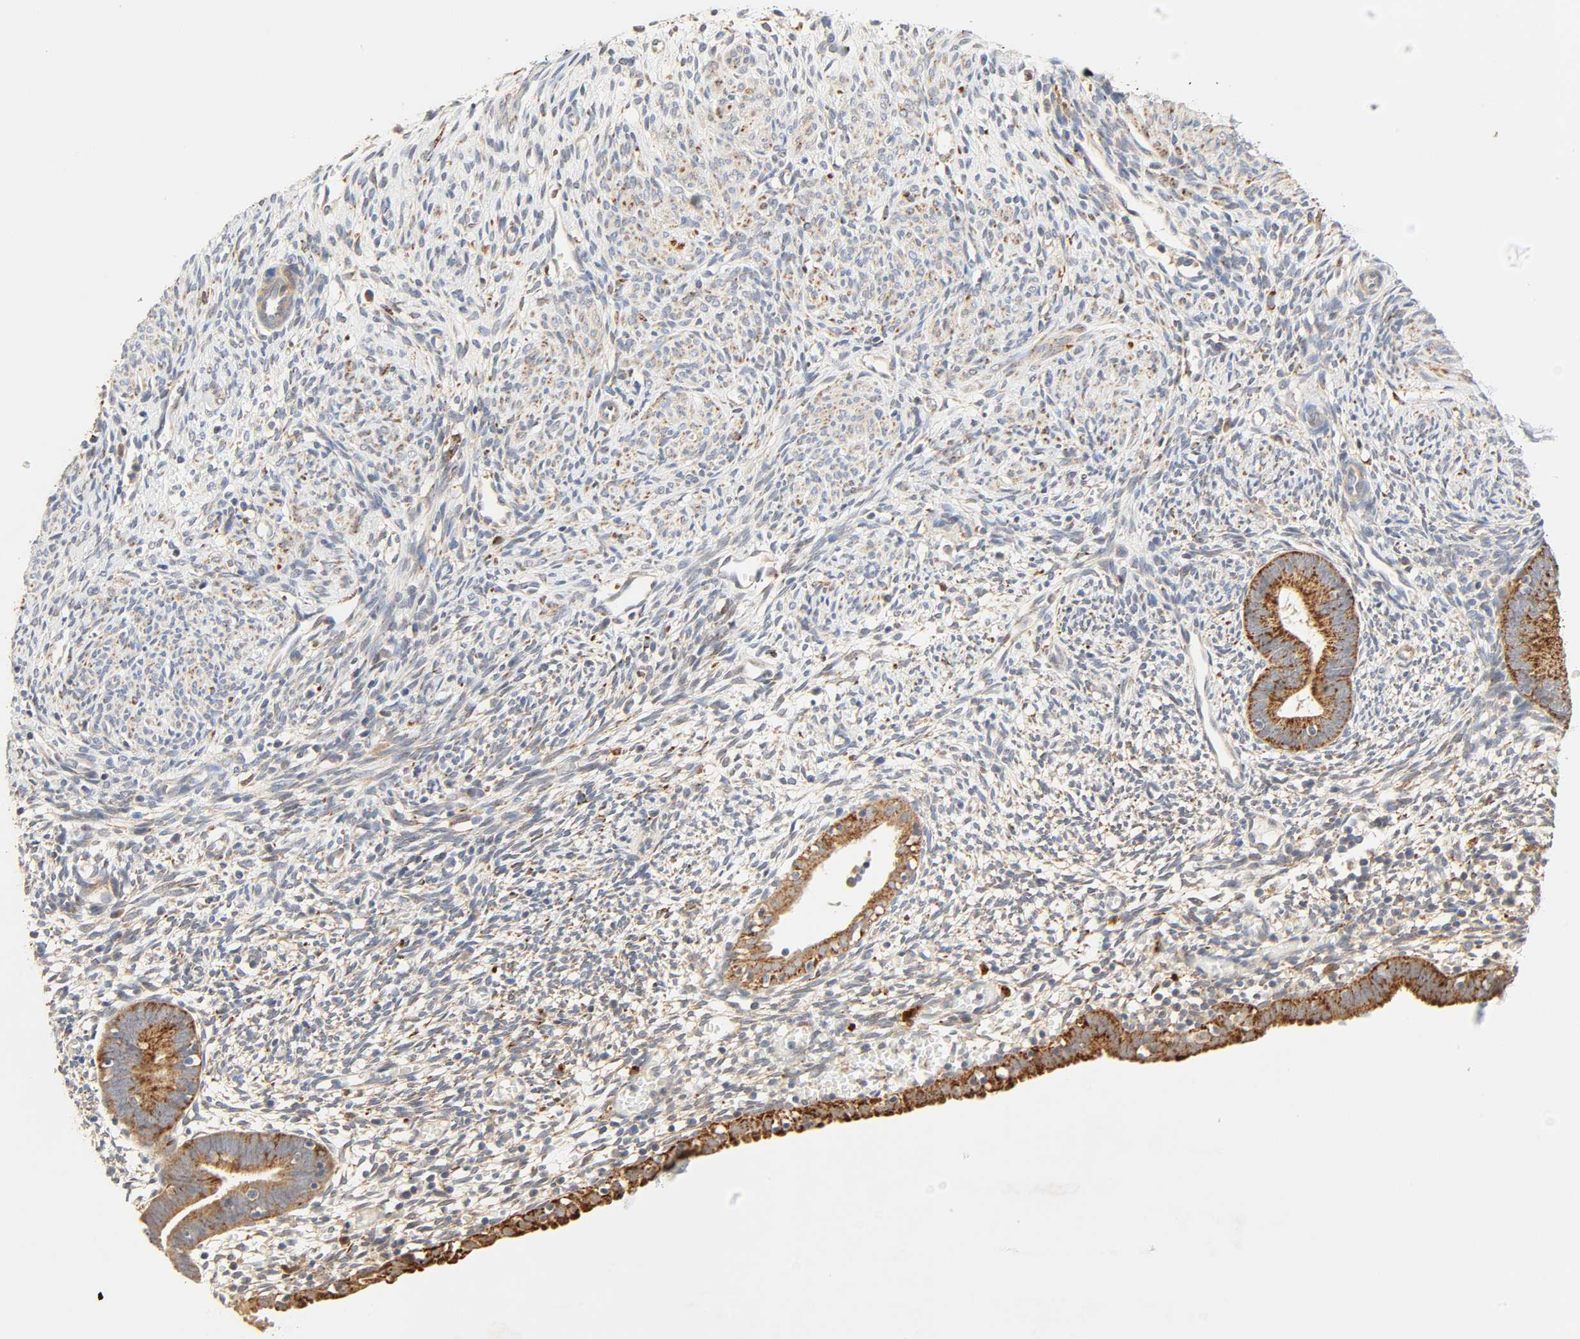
{"staining": {"intensity": "weak", "quantity": "25%-75%", "location": "cytoplasmic/membranous"}, "tissue": "endometrium", "cell_type": "Cells in endometrial stroma", "image_type": "normal", "snomed": [{"axis": "morphology", "description": "Normal tissue, NOS"}, {"axis": "morphology", "description": "Atrophy, NOS"}, {"axis": "topography", "description": "Uterus"}, {"axis": "topography", "description": "Endometrium"}], "caption": "The image displays staining of unremarkable endometrium, revealing weak cytoplasmic/membranous protein positivity (brown color) within cells in endometrial stroma.", "gene": "MAPK6", "patient": {"sex": "female", "age": 68}}